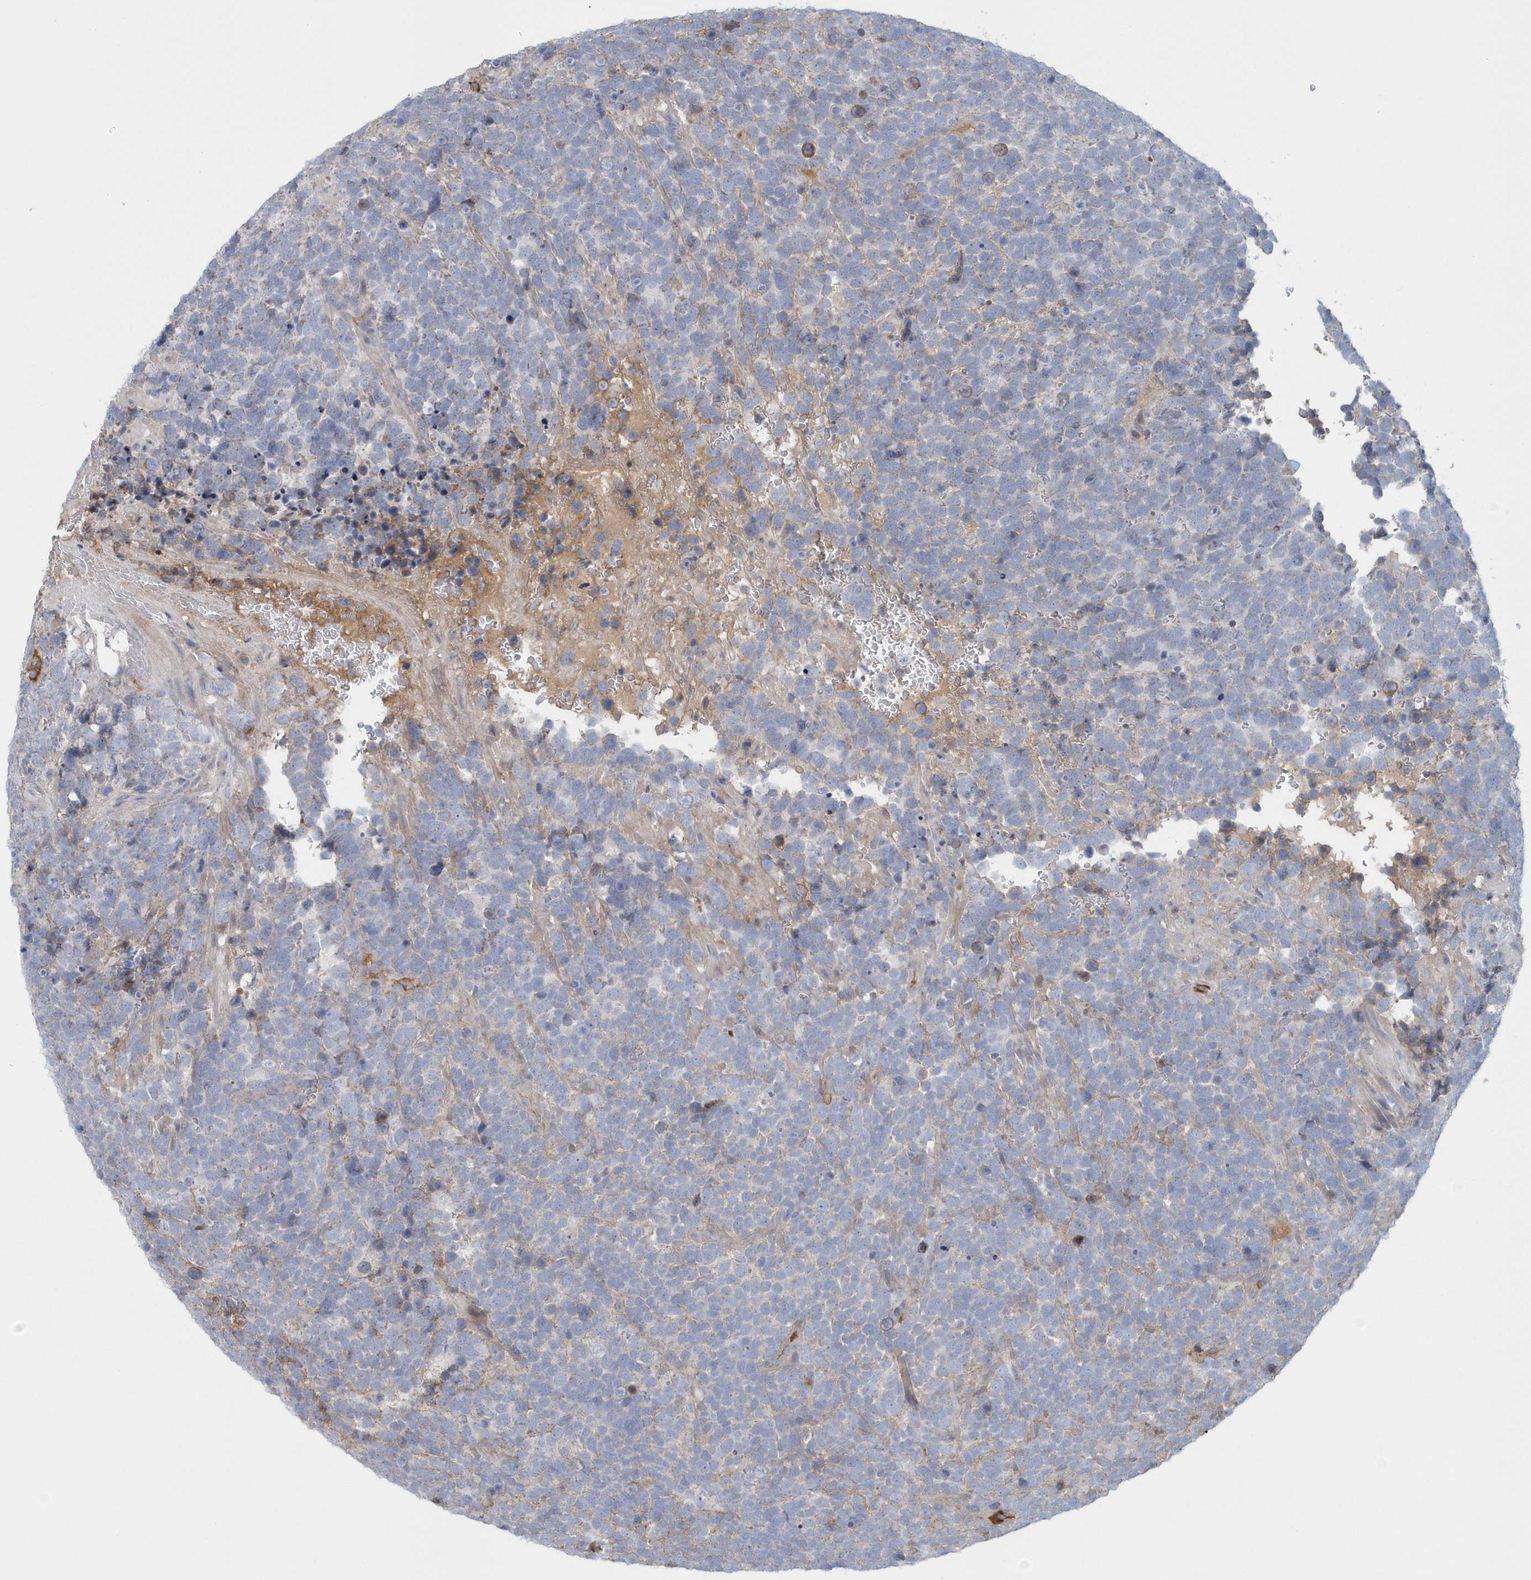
{"staining": {"intensity": "weak", "quantity": "<25%", "location": "cytoplasmic/membranous"}, "tissue": "urothelial cancer", "cell_type": "Tumor cells", "image_type": "cancer", "snomed": [{"axis": "morphology", "description": "Urothelial carcinoma, High grade"}, {"axis": "topography", "description": "Urinary bladder"}], "caption": "Immunohistochemistry of human urothelial carcinoma (high-grade) displays no staining in tumor cells. (Stains: DAB IHC with hematoxylin counter stain, Microscopy: brightfield microscopy at high magnification).", "gene": "SPATA18", "patient": {"sex": "female", "age": 82}}